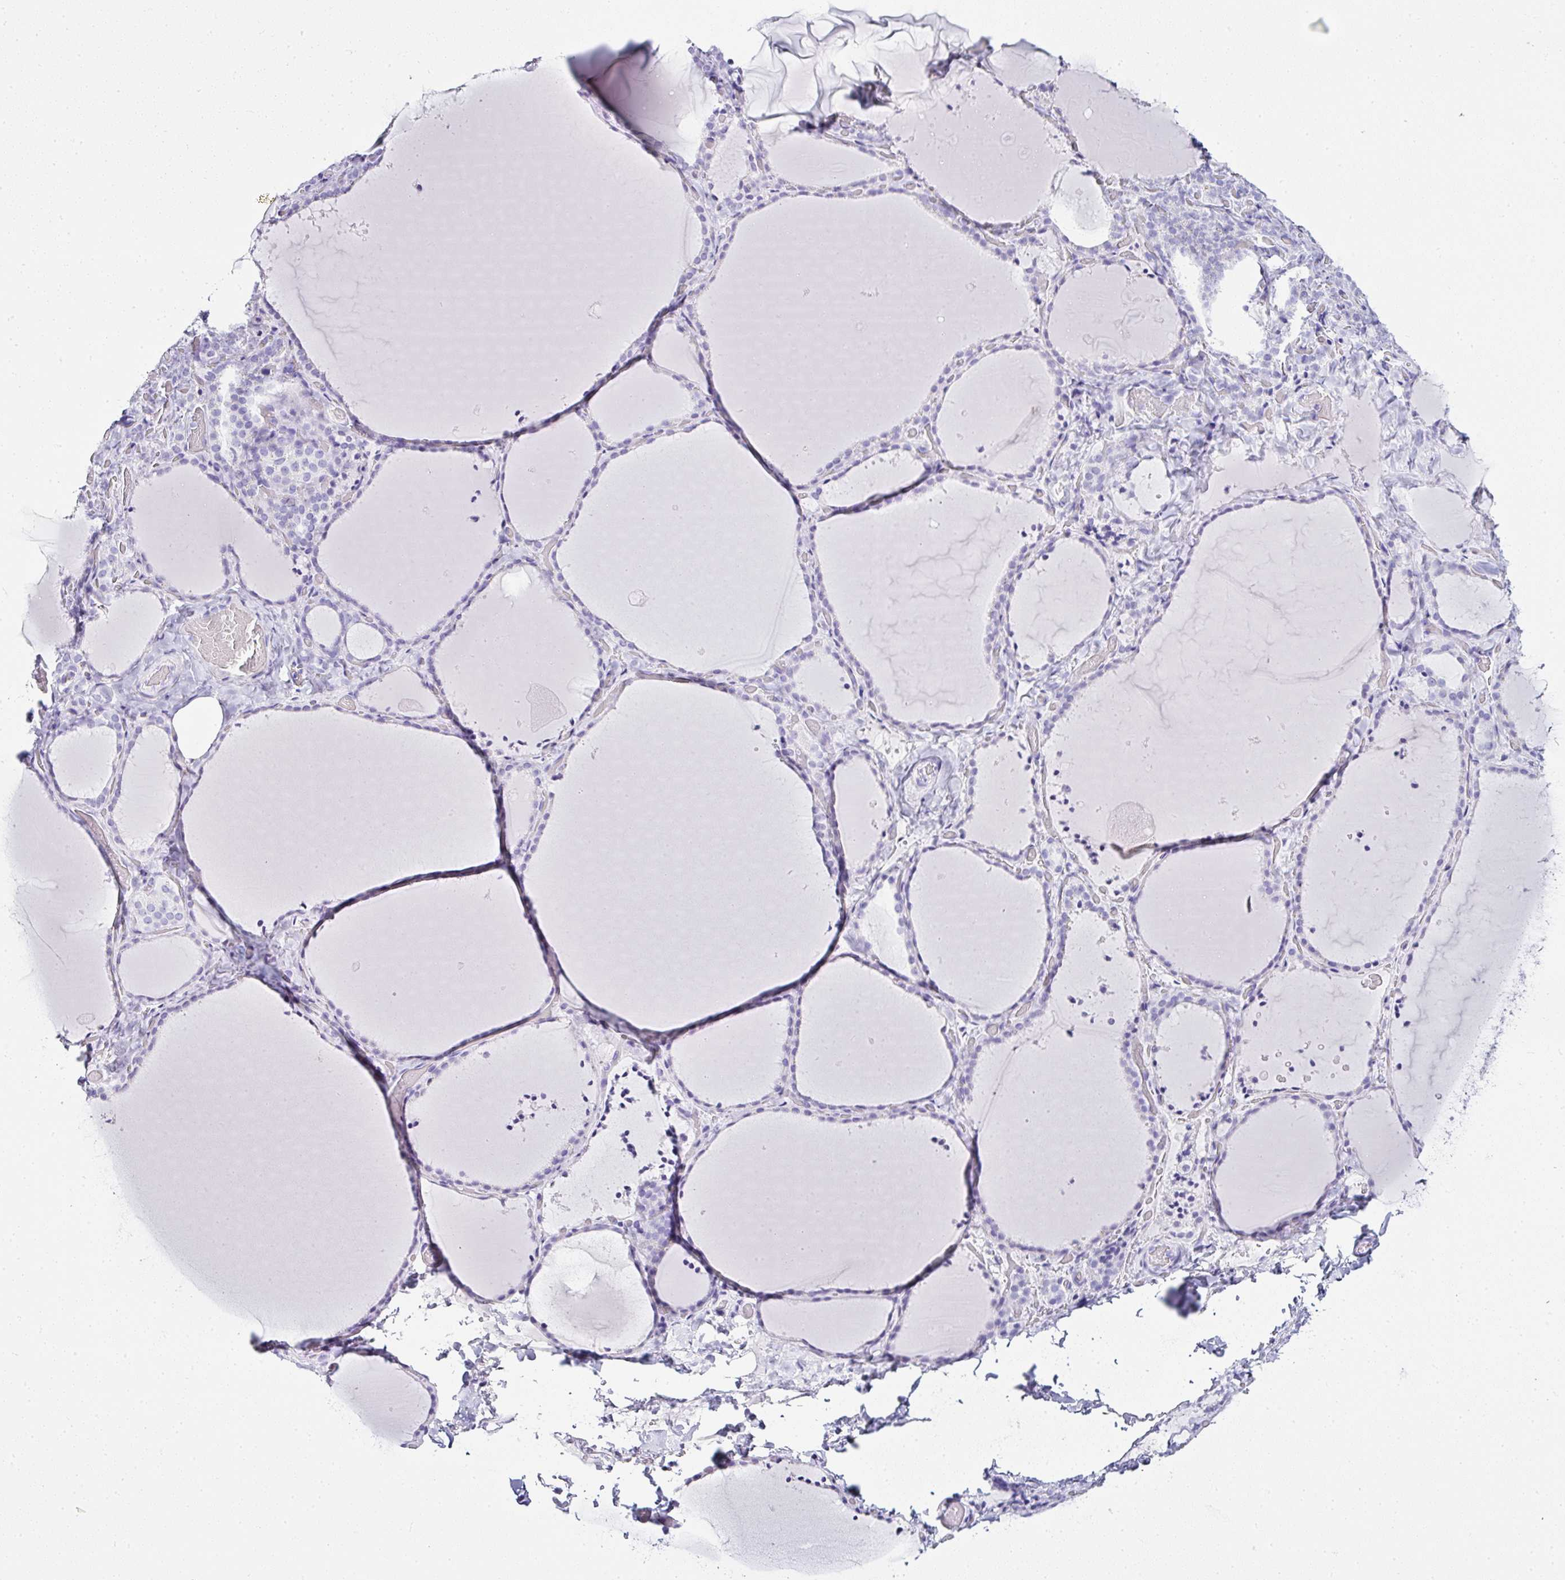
{"staining": {"intensity": "negative", "quantity": "none", "location": "none"}, "tissue": "thyroid gland", "cell_type": "Glandular cells", "image_type": "normal", "snomed": [{"axis": "morphology", "description": "Normal tissue, NOS"}, {"axis": "topography", "description": "Thyroid gland"}], "caption": "Immunohistochemistry (IHC) image of unremarkable thyroid gland: human thyroid gland stained with DAB demonstrates no significant protein staining in glandular cells.", "gene": "SERPINB3", "patient": {"sex": "female", "age": 22}}